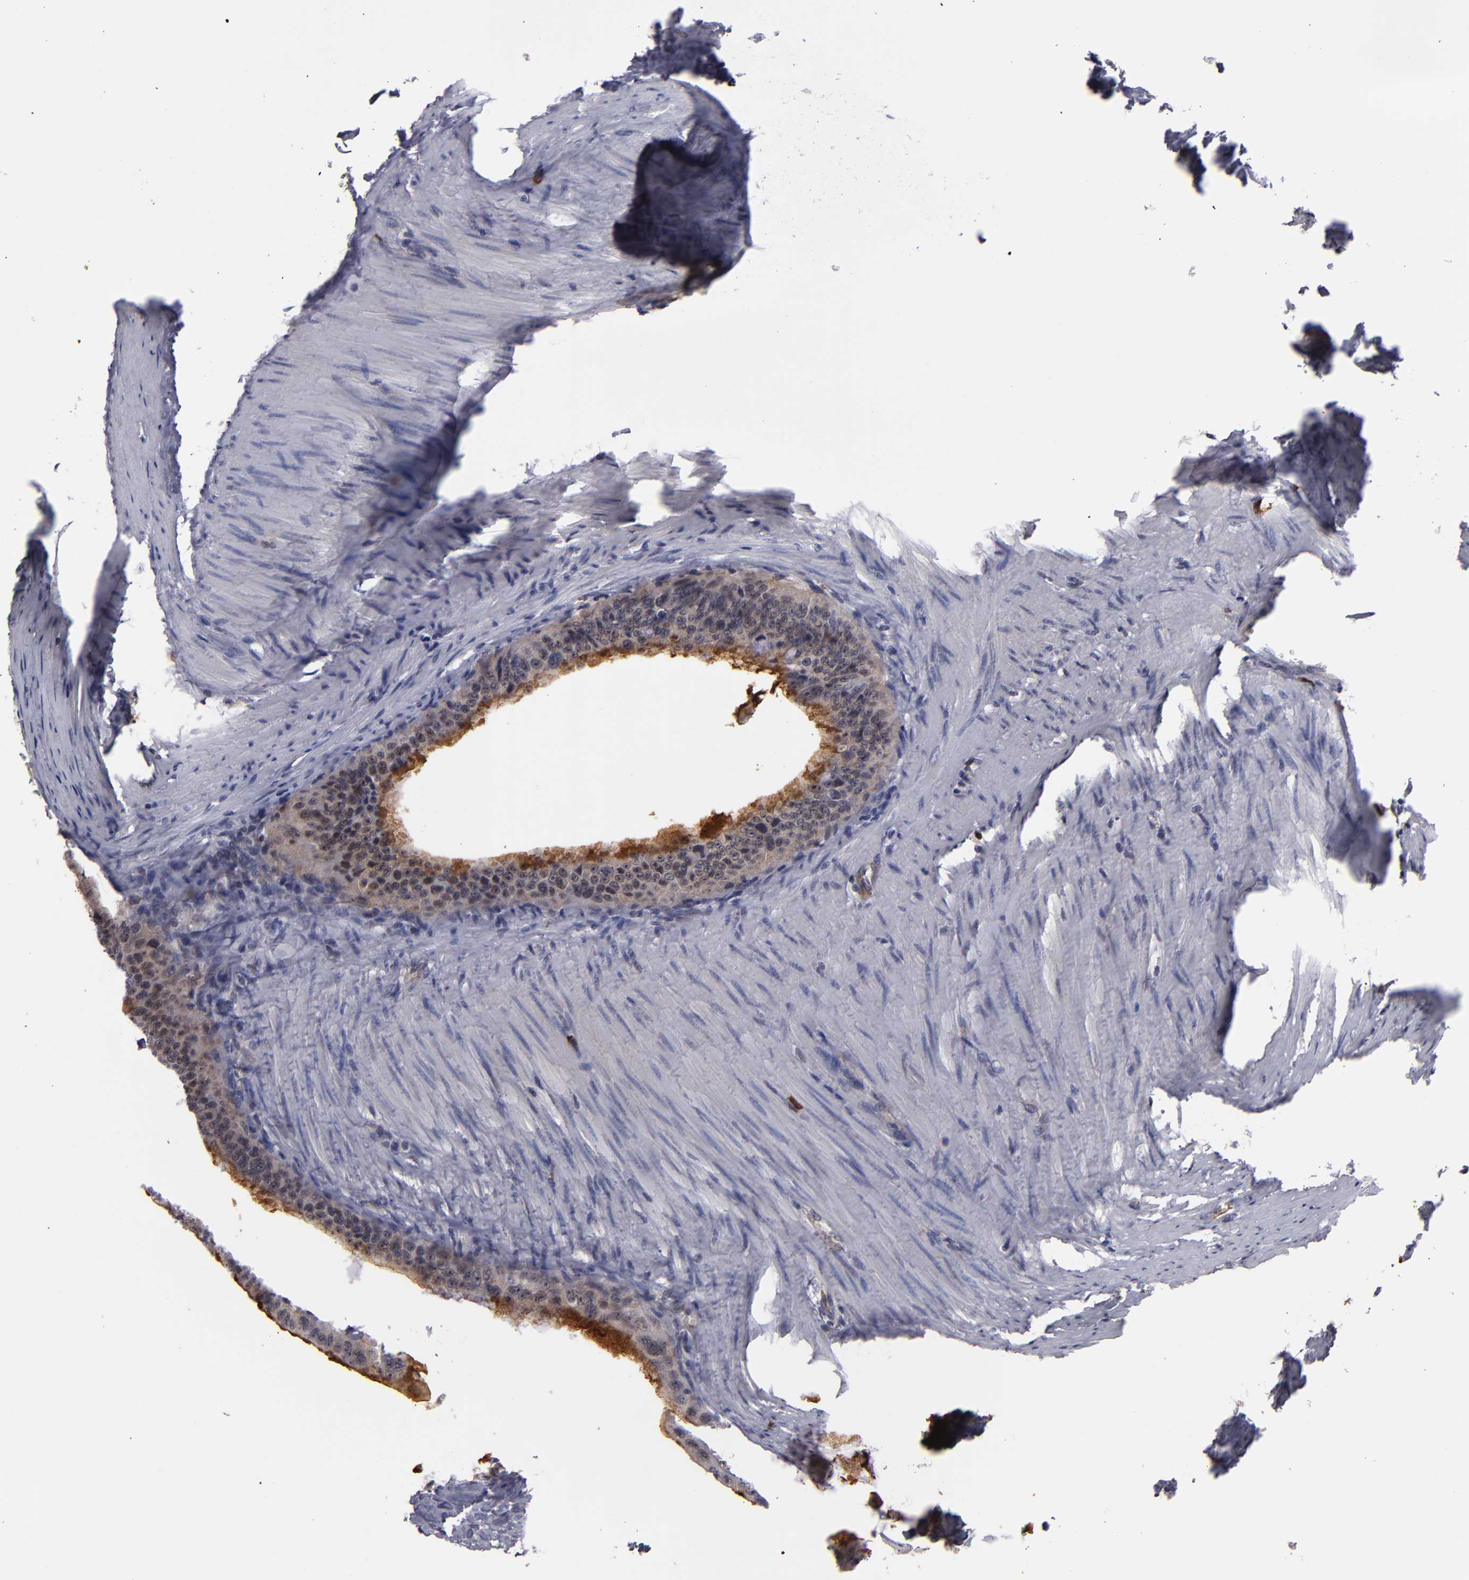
{"staining": {"intensity": "moderate", "quantity": ">75%", "location": "cytoplasmic/membranous"}, "tissue": "colorectal cancer", "cell_type": "Tumor cells", "image_type": "cancer", "snomed": [{"axis": "morphology", "description": "Adenocarcinoma, NOS"}, {"axis": "topography", "description": "Colon"}], "caption": "The image shows staining of colorectal cancer, revealing moderate cytoplasmic/membranous protein expression (brown color) within tumor cells.", "gene": "STX3", "patient": {"sex": "female", "age": 55}}